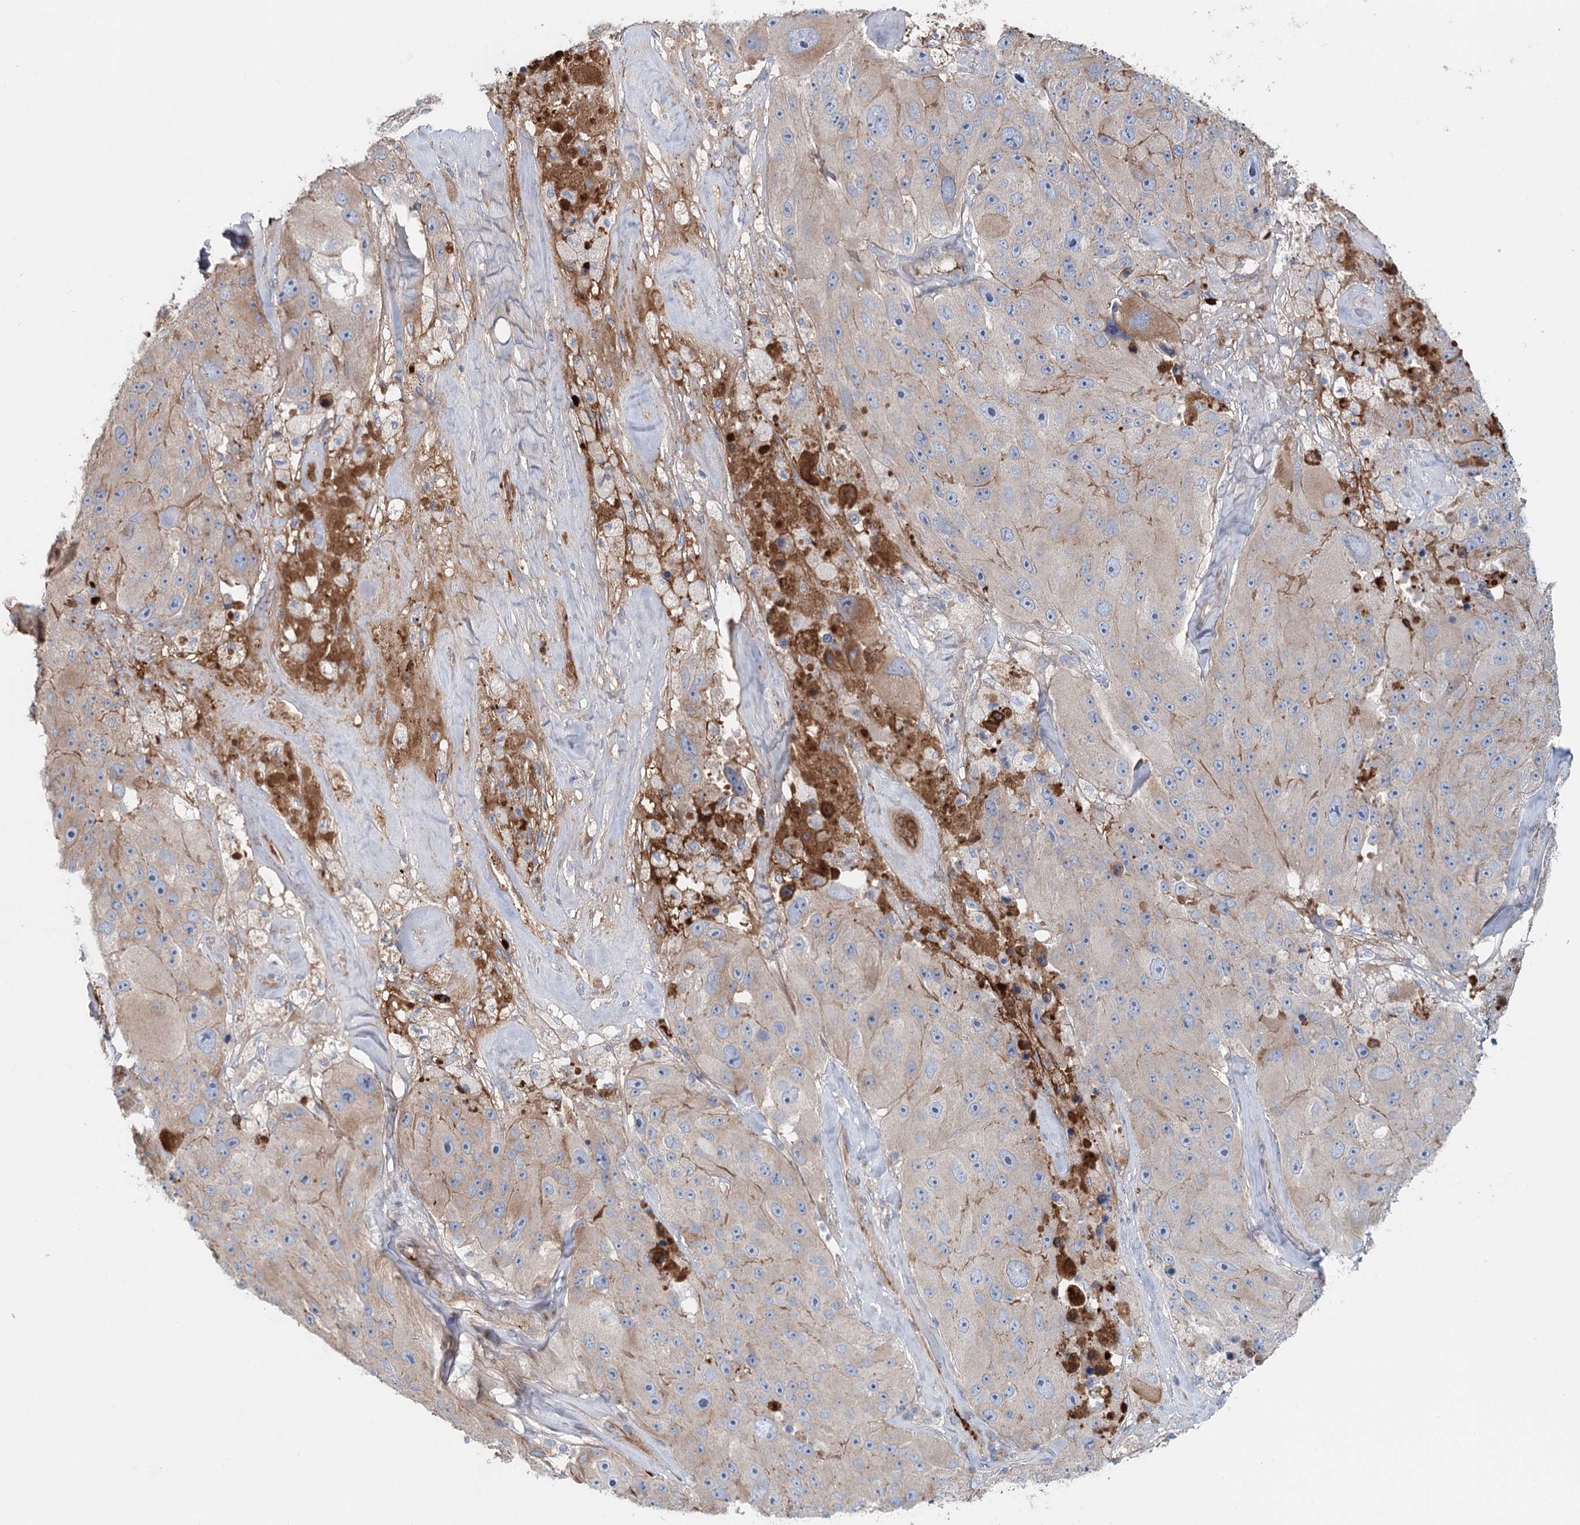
{"staining": {"intensity": "weak", "quantity": "25%-75%", "location": "cytoplasmic/membranous"}, "tissue": "melanoma", "cell_type": "Tumor cells", "image_type": "cancer", "snomed": [{"axis": "morphology", "description": "Malignant melanoma, Metastatic site"}, {"axis": "topography", "description": "Lymph node"}], "caption": "The micrograph shows staining of malignant melanoma (metastatic site), revealing weak cytoplasmic/membranous protein staining (brown color) within tumor cells.", "gene": "ALKBH8", "patient": {"sex": "male", "age": 62}}